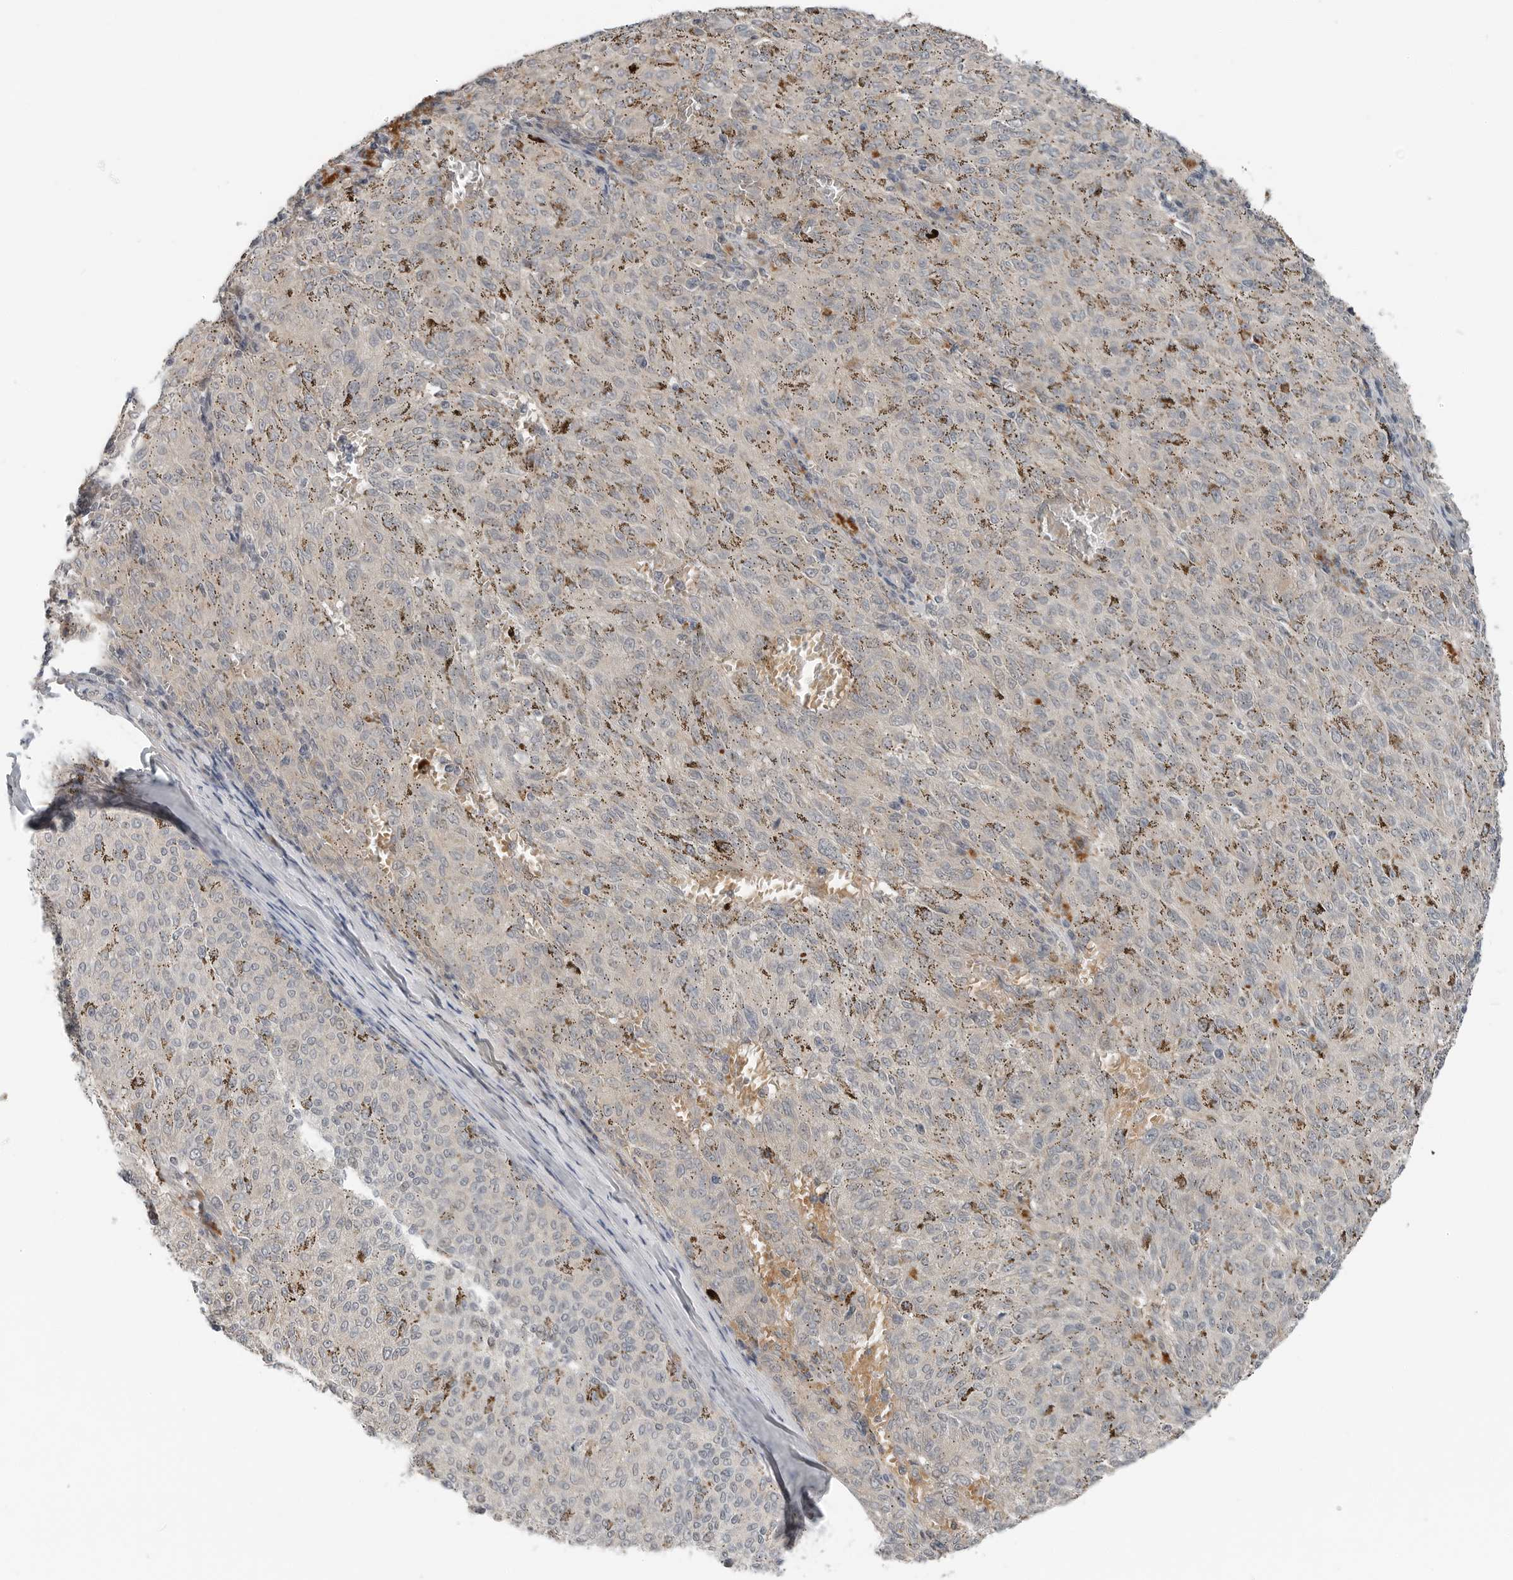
{"staining": {"intensity": "negative", "quantity": "none", "location": "none"}, "tissue": "melanoma", "cell_type": "Tumor cells", "image_type": "cancer", "snomed": [{"axis": "morphology", "description": "Malignant melanoma, NOS"}, {"axis": "topography", "description": "Skin"}], "caption": "This is an IHC photomicrograph of melanoma. There is no staining in tumor cells.", "gene": "FCRLB", "patient": {"sex": "female", "age": 72}}